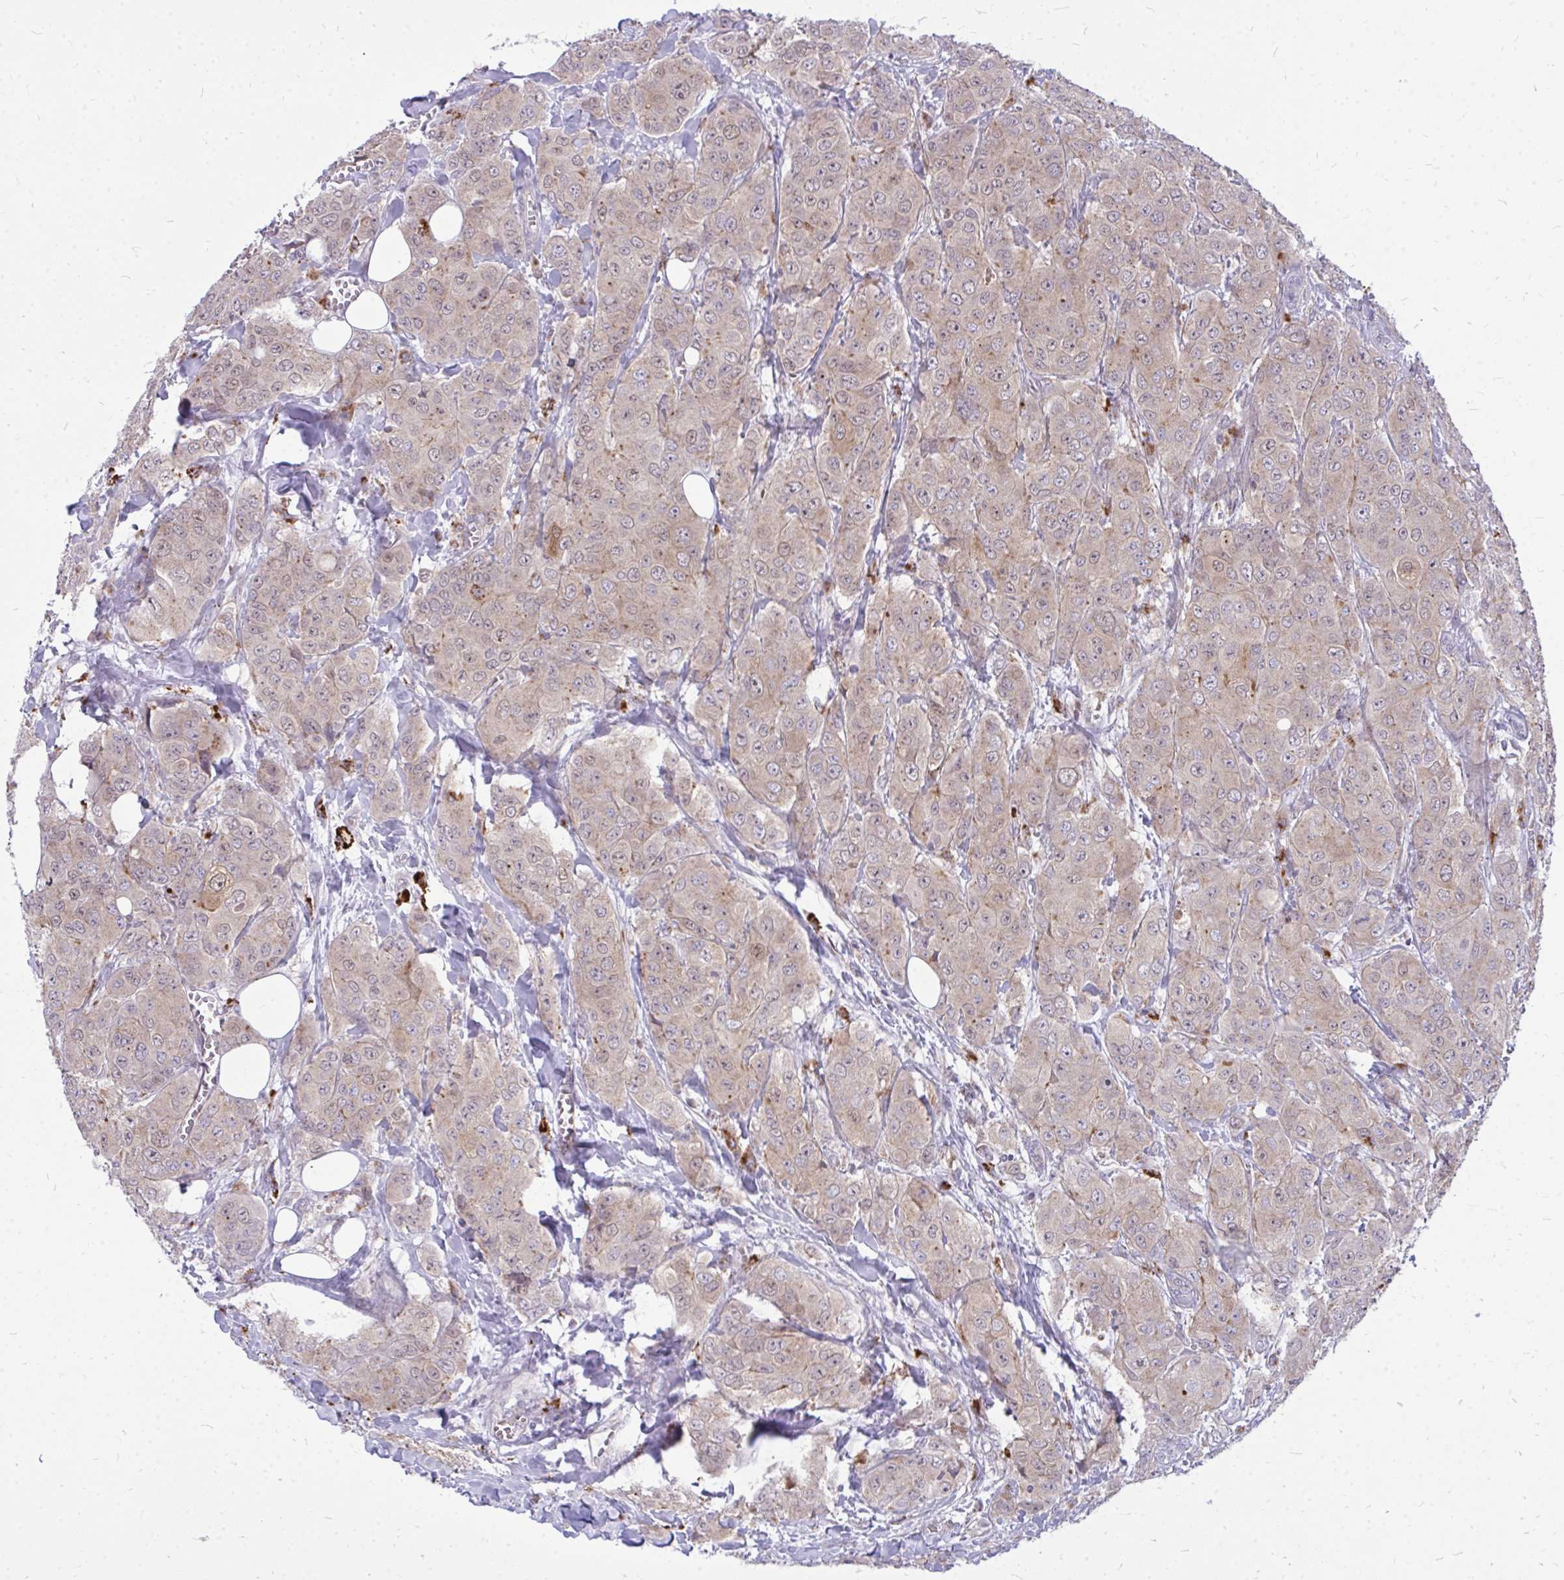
{"staining": {"intensity": "moderate", "quantity": "<25%", "location": "cytoplasmic/membranous,nuclear"}, "tissue": "breast cancer", "cell_type": "Tumor cells", "image_type": "cancer", "snomed": [{"axis": "morphology", "description": "Duct carcinoma"}, {"axis": "topography", "description": "Breast"}], "caption": "Breast cancer stained with a brown dye demonstrates moderate cytoplasmic/membranous and nuclear positive staining in about <25% of tumor cells.", "gene": "ZSCAN25", "patient": {"sex": "female", "age": 43}}